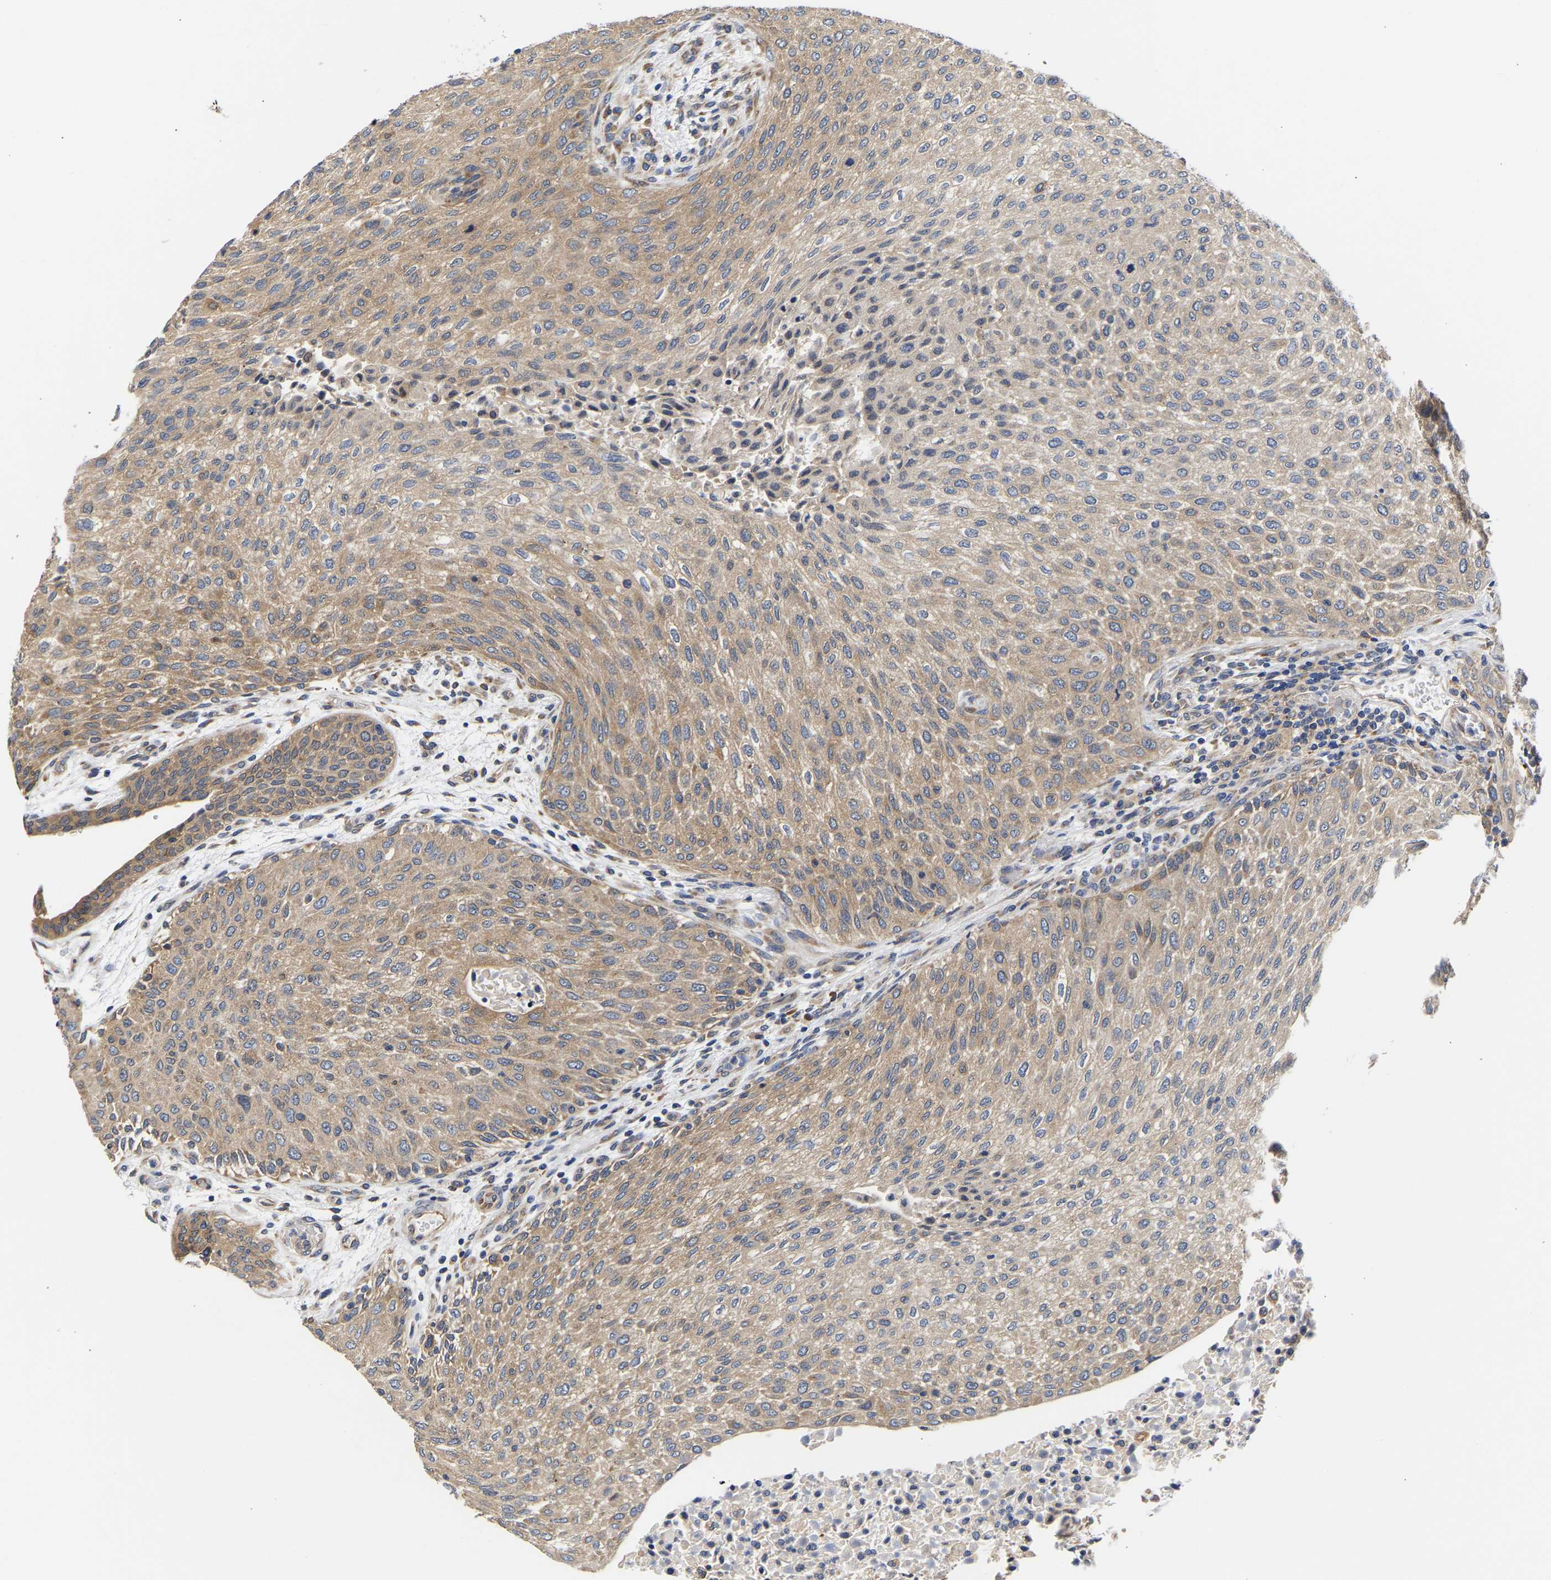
{"staining": {"intensity": "moderate", "quantity": ">75%", "location": "cytoplasmic/membranous"}, "tissue": "urothelial cancer", "cell_type": "Tumor cells", "image_type": "cancer", "snomed": [{"axis": "morphology", "description": "Urothelial carcinoma, Low grade"}, {"axis": "morphology", "description": "Urothelial carcinoma, High grade"}, {"axis": "topography", "description": "Urinary bladder"}], "caption": "High-grade urothelial carcinoma was stained to show a protein in brown. There is medium levels of moderate cytoplasmic/membranous positivity in approximately >75% of tumor cells.", "gene": "CCDC6", "patient": {"sex": "male", "age": 35}}